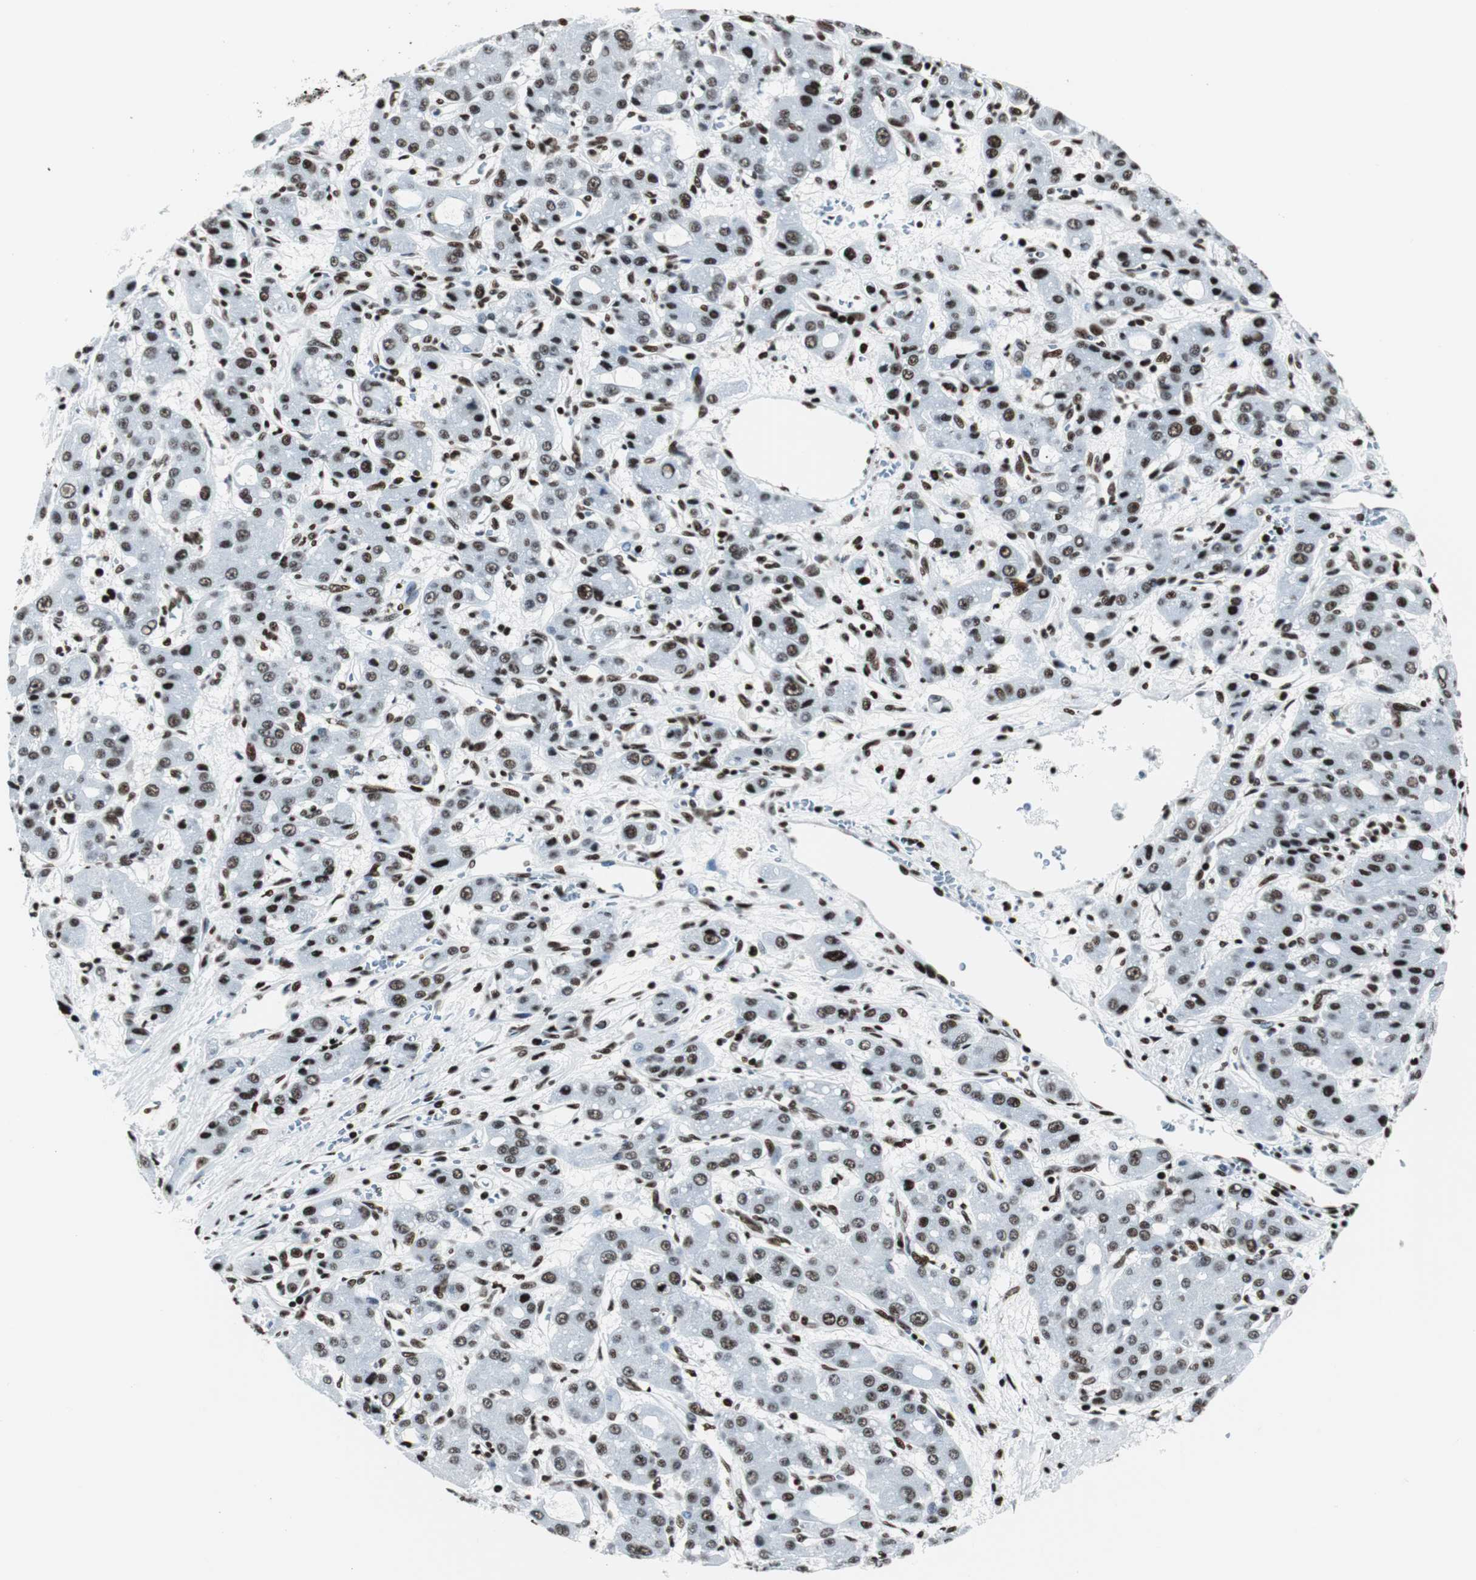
{"staining": {"intensity": "strong", "quantity": ">75%", "location": "nuclear"}, "tissue": "liver cancer", "cell_type": "Tumor cells", "image_type": "cancer", "snomed": [{"axis": "morphology", "description": "Carcinoma, Hepatocellular, NOS"}, {"axis": "topography", "description": "Liver"}], "caption": "A photomicrograph showing strong nuclear staining in about >75% of tumor cells in hepatocellular carcinoma (liver), as visualized by brown immunohistochemical staining.", "gene": "NCL", "patient": {"sex": "male", "age": 55}}